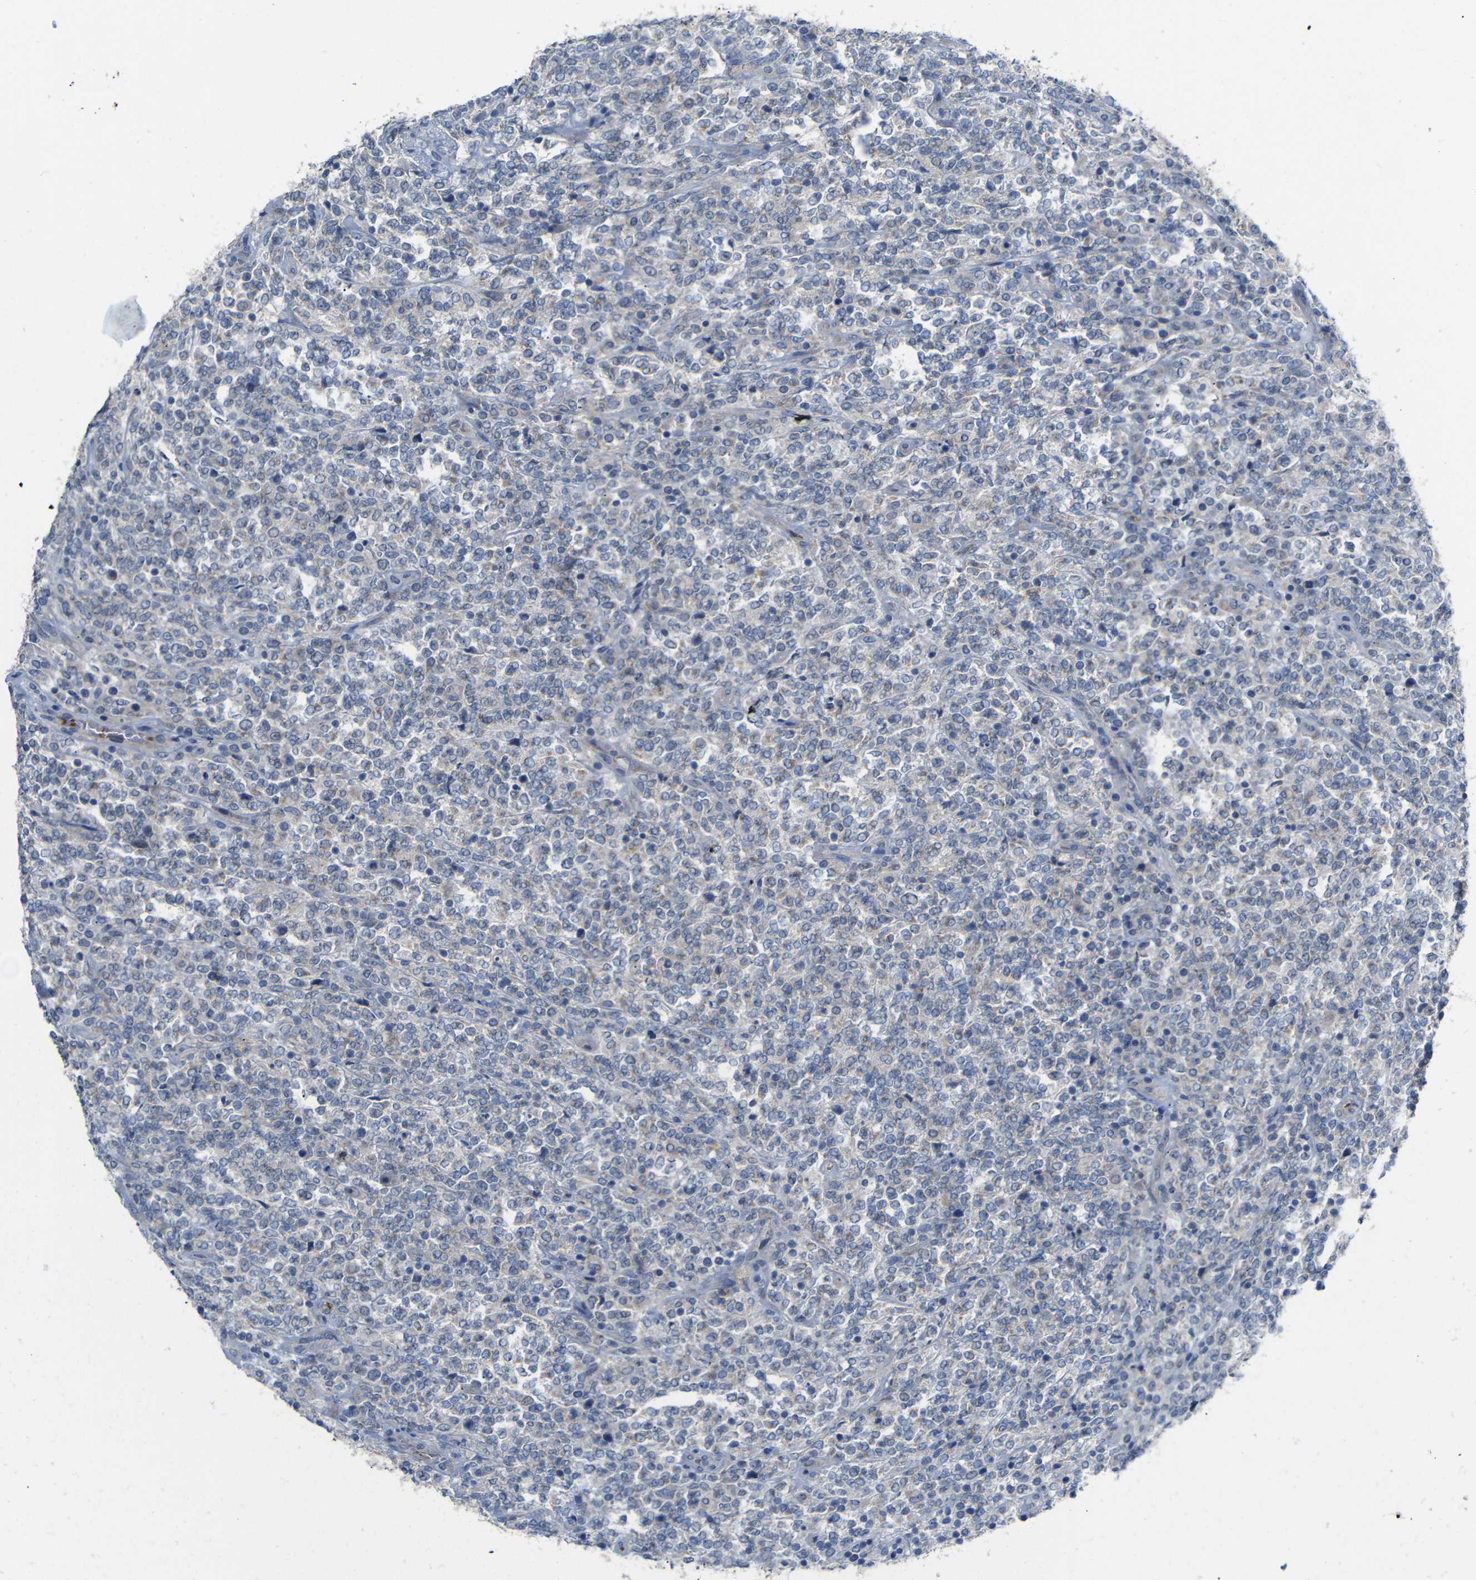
{"staining": {"intensity": "negative", "quantity": "none", "location": "none"}, "tissue": "lymphoma", "cell_type": "Tumor cells", "image_type": "cancer", "snomed": [{"axis": "morphology", "description": "Malignant lymphoma, non-Hodgkin's type, High grade"}, {"axis": "topography", "description": "Soft tissue"}], "caption": "Protein analysis of malignant lymphoma, non-Hodgkin's type (high-grade) displays no significant expression in tumor cells. The staining was performed using DAB to visualize the protein expression in brown, while the nuclei were stained in blue with hematoxylin (Magnification: 20x).", "gene": "TBC1D32", "patient": {"sex": "male", "age": 18}}